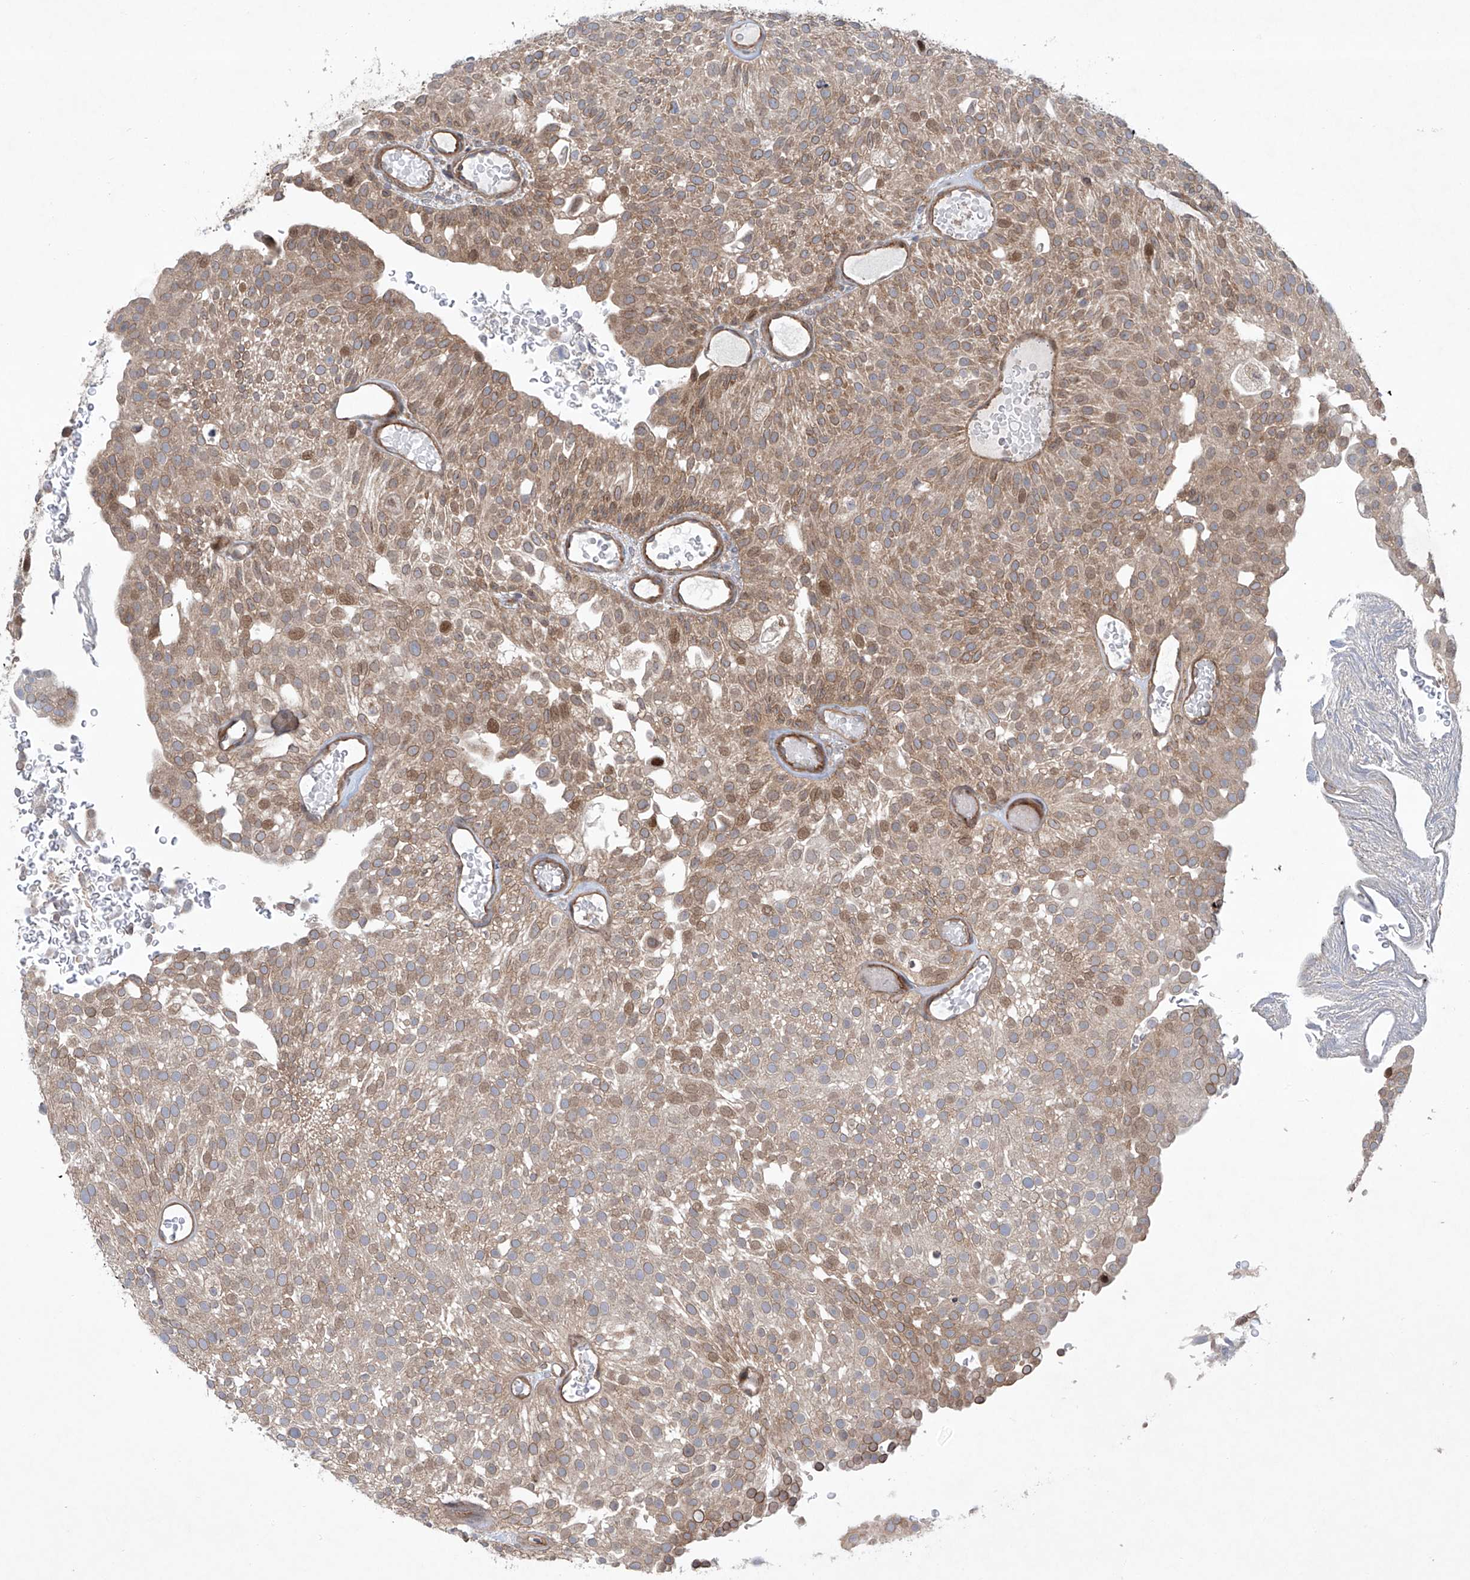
{"staining": {"intensity": "moderate", "quantity": ">75%", "location": "cytoplasmic/membranous,nuclear"}, "tissue": "urothelial cancer", "cell_type": "Tumor cells", "image_type": "cancer", "snomed": [{"axis": "morphology", "description": "Urothelial carcinoma, Low grade"}, {"axis": "topography", "description": "Urinary bladder"}], "caption": "High-power microscopy captured an immunohistochemistry (IHC) image of urothelial cancer, revealing moderate cytoplasmic/membranous and nuclear expression in approximately >75% of tumor cells.", "gene": "KLC4", "patient": {"sex": "male", "age": 78}}